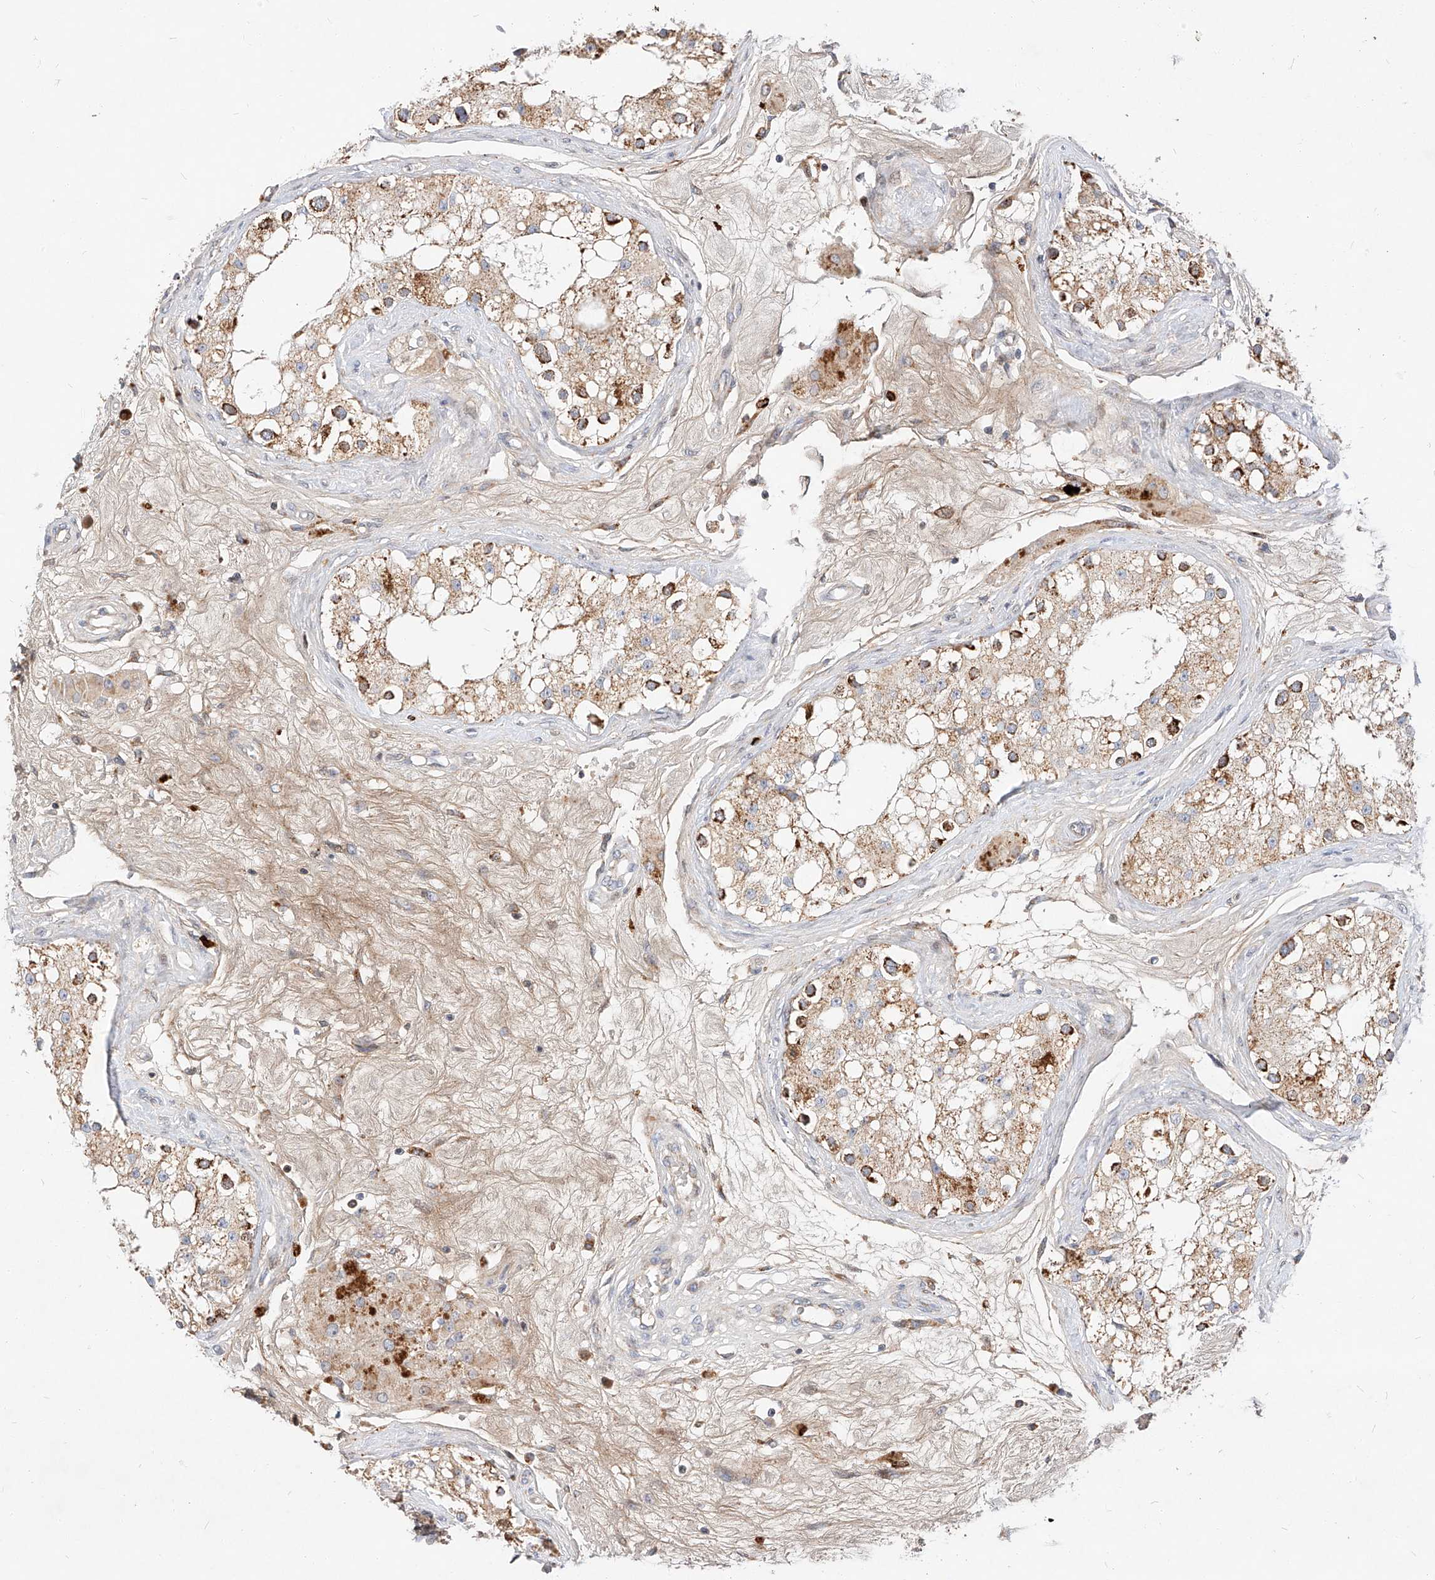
{"staining": {"intensity": "strong", "quantity": "25%-75%", "location": "cytoplasmic/membranous"}, "tissue": "testis", "cell_type": "Cells in seminiferous ducts", "image_type": "normal", "snomed": [{"axis": "morphology", "description": "Normal tissue, NOS"}, {"axis": "topography", "description": "Testis"}], "caption": "The micrograph shows staining of normal testis, revealing strong cytoplasmic/membranous protein expression (brown color) within cells in seminiferous ducts. The protein of interest is shown in brown color, while the nuclei are stained blue.", "gene": "OSGEPL1", "patient": {"sex": "male", "age": 84}}